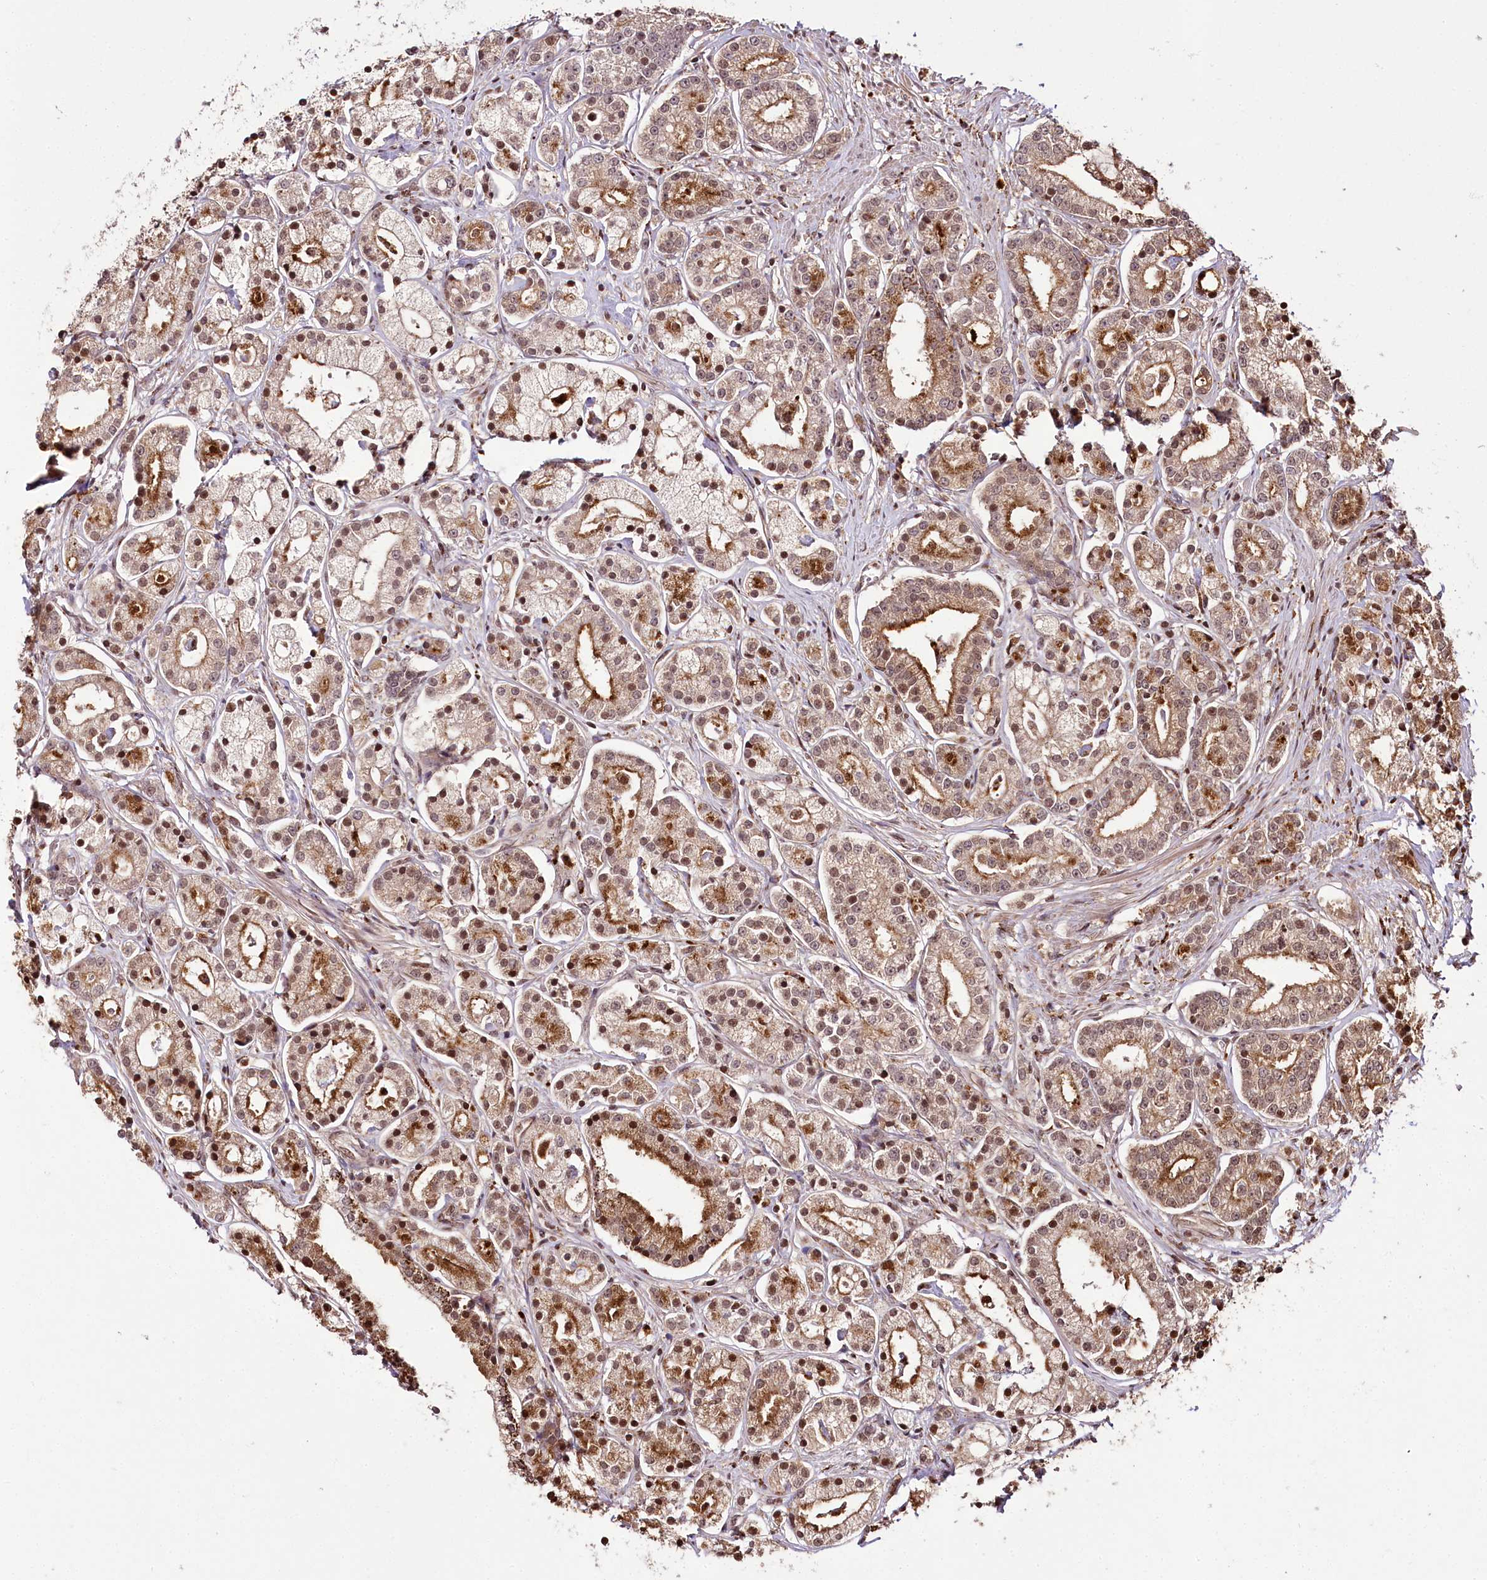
{"staining": {"intensity": "strong", "quantity": ">75%", "location": "cytoplasmic/membranous,nuclear"}, "tissue": "prostate cancer", "cell_type": "Tumor cells", "image_type": "cancer", "snomed": [{"axis": "morphology", "description": "Adenocarcinoma, High grade"}, {"axis": "topography", "description": "Prostate"}], "caption": "Human high-grade adenocarcinoma (prostate) stained with a brown dye displays strong cytoplasmic/membranous and nuclear positive staining in about >75% of tumor cells.", "gene": "HOXC8", "patient": {"sex": "male", "age": 69}}